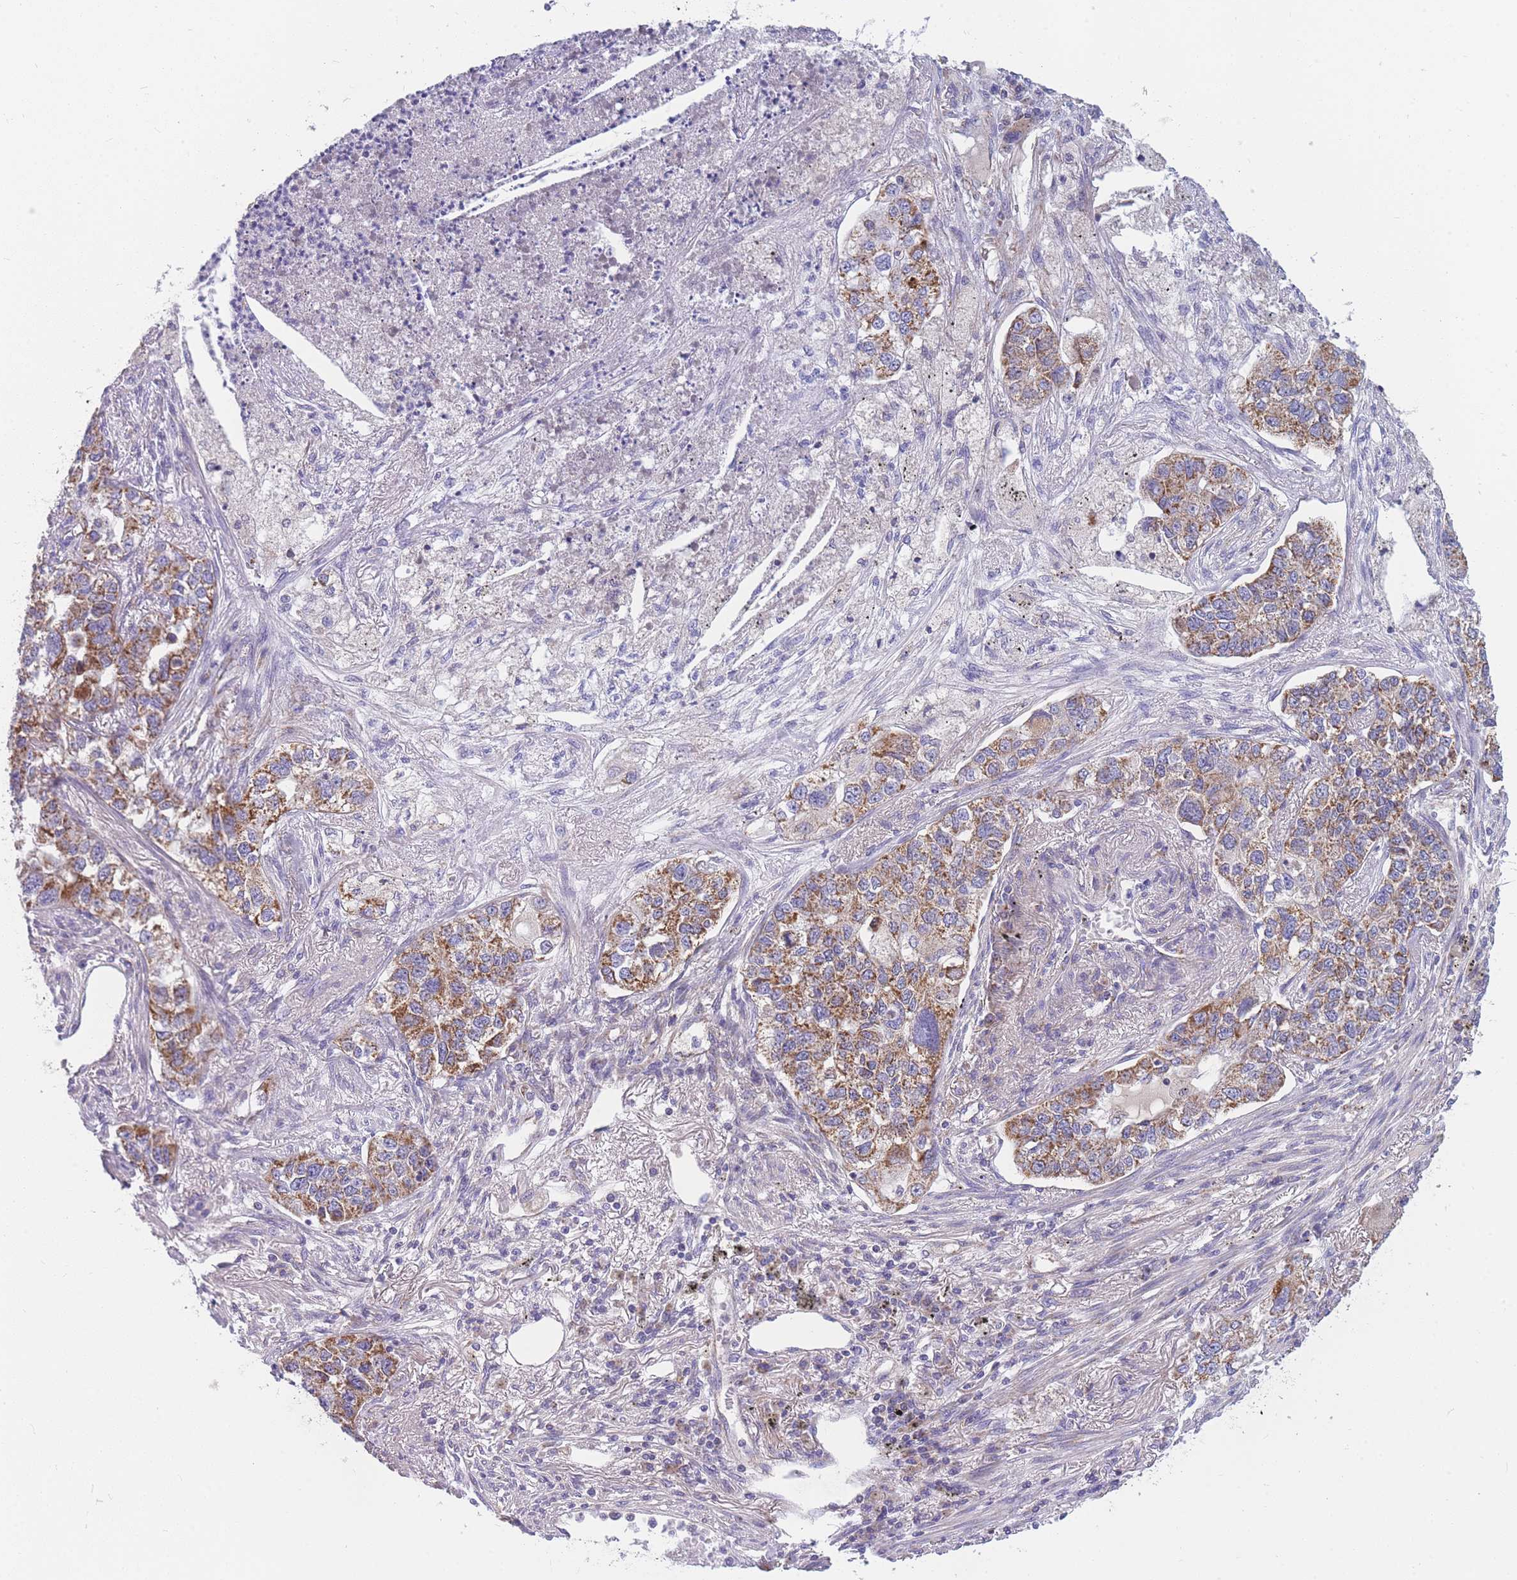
{"staining": {"intensity": "moderate", "quantity": ">75%", "location": "cytoplasmic/membranous"}, "tissue": "lung cancer", "cell_type": "Tumor cells", "image_type": "cancer", "snomed": [{"axis": "morphology", "description": "Adenocarcinoma, NOS"}, {"axis": "topography", "description": "Lung"}], "caption": "Immunohistochemical staining of human lung cancer shows medium levels of moderate cytoplasmic/membranous expression in approximately >75% of tumor cells.", "gene": "MRPS11", "patient": {"sex": "male", "age": 49}}